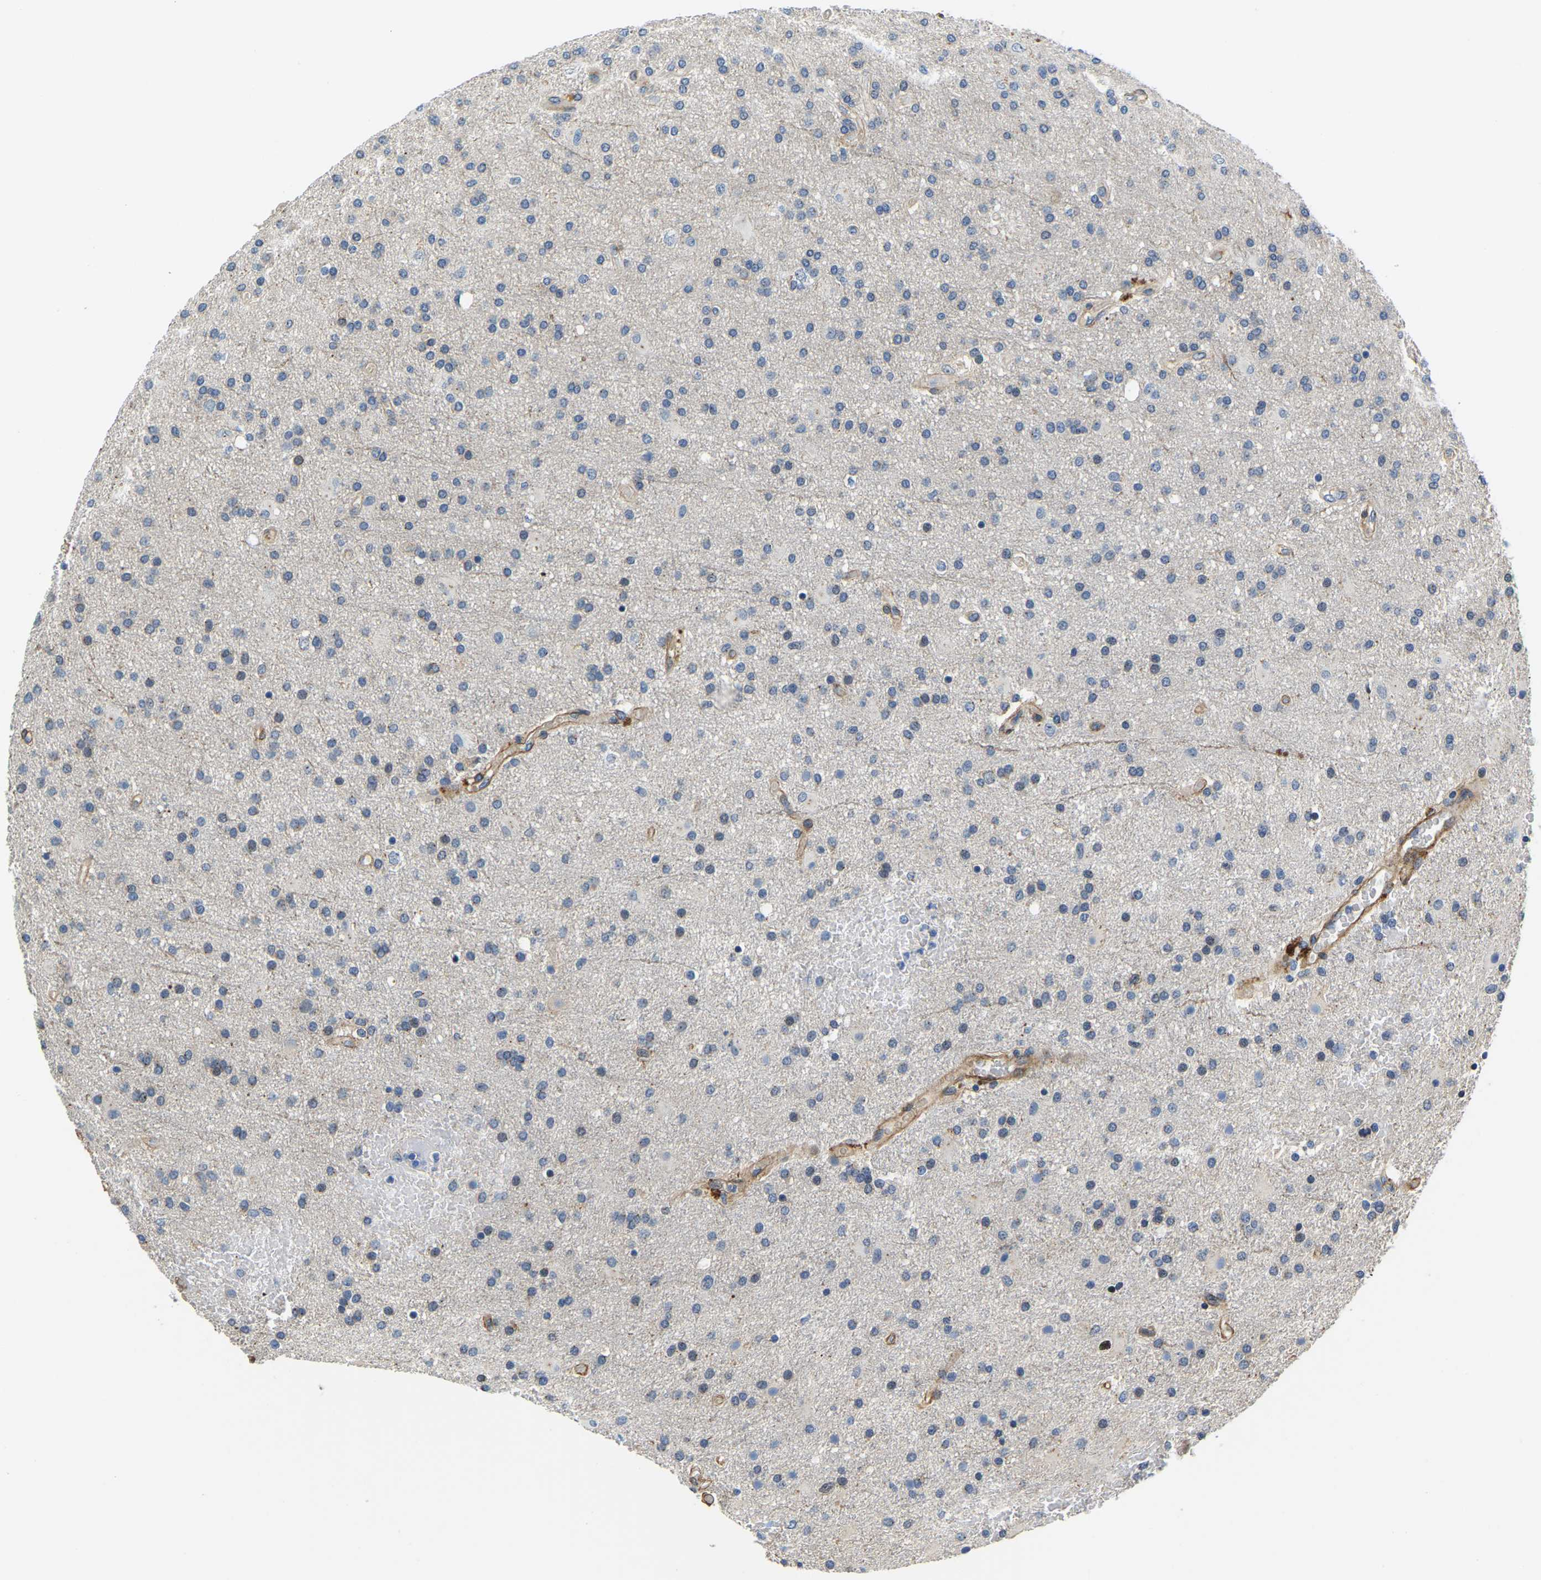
{"staining": {"intensity": "negative", "quantity": "none", "location": "none"}, "tissue": "glioma", "cell_type": "Tumor cells", "image_type": "cancer", "snomed": [{"axis": "morphology", "description": "Glioma, malignant, High grade"}, {"axis": "topography", "description": "Brain"}], "caption": "Protein analysis of glioma displays no significant expression in tumor cells.", "gene": "LIAS", "patient": {"sex": "male", "age": 72}}